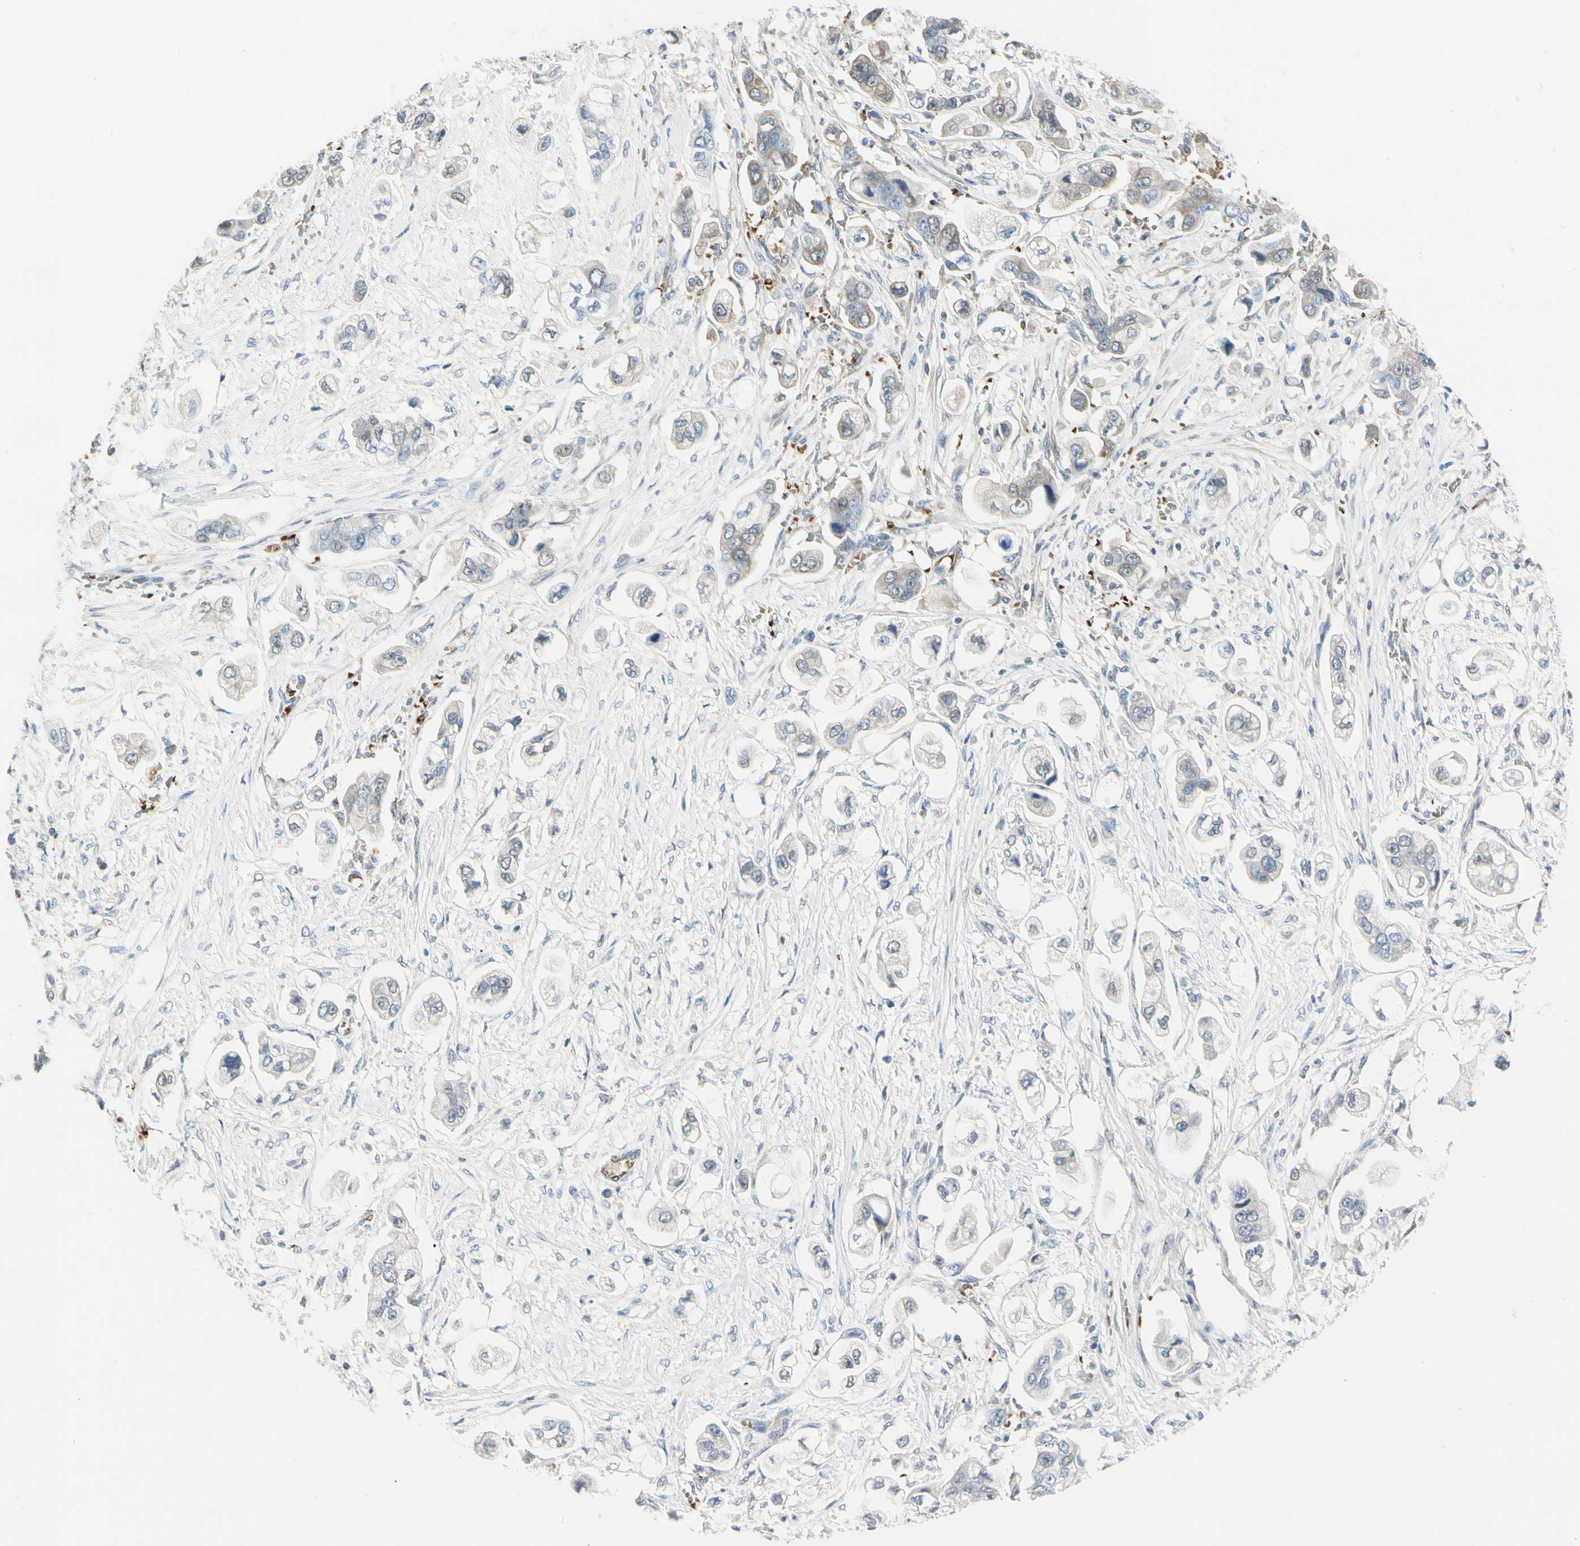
{"staining": {"intensity": "weak", "quantity": "25%-75%", "location": "cytoplasmic/membranous"}, "tissue": "stomach cancer", "cell_type": "Tumor cells", "image_type": "cancer", "snomed": [{"axis": "morphology", "description": "Adenocarcinoma, NOS"}, {"axis": "topography", "description": "Stomach"}], "caption": "Immunohistochemical staining of stomach cancer reveals weak cytoplasmic/membranous protein positivity in approximately 25%-75% of tumor cells.", "gene": "CA1", "patient": {"sex": "male", "age": 62}}